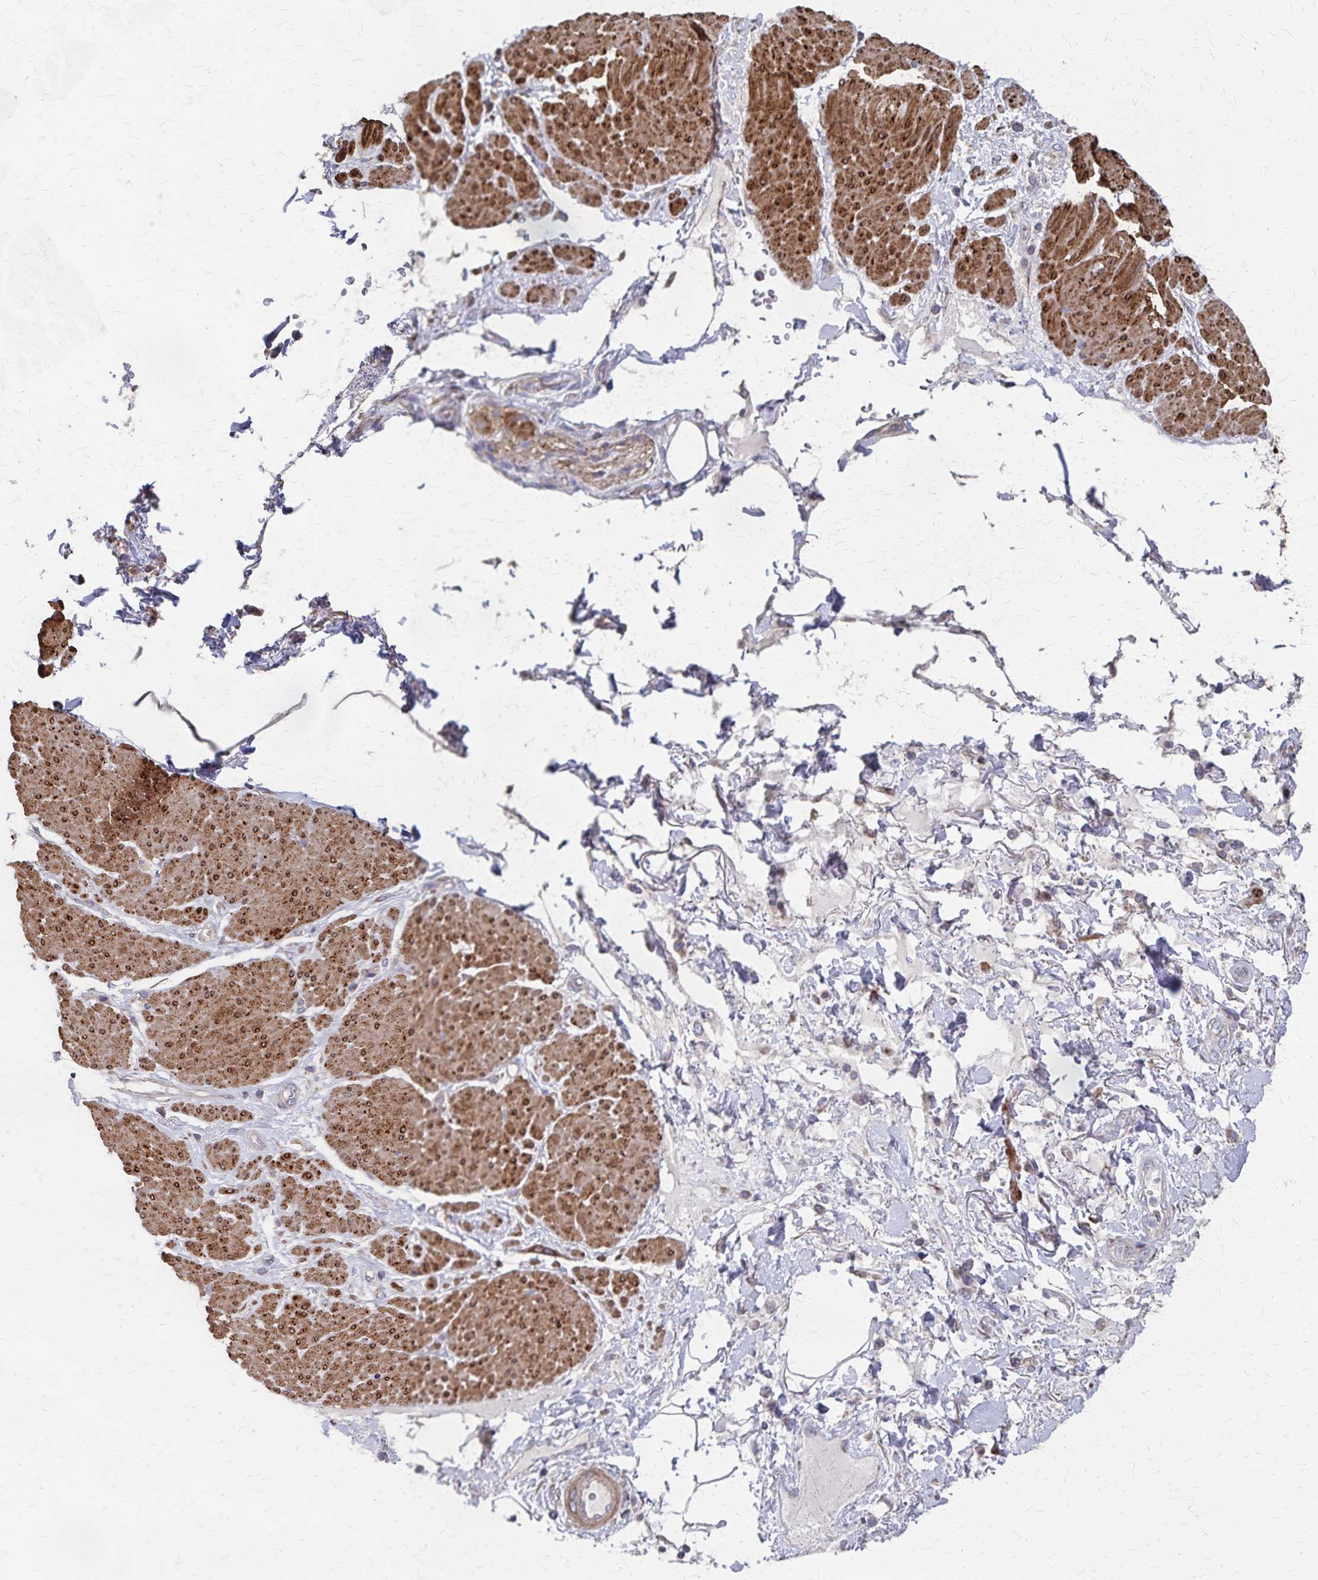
{"staining": {"intensity": "negative", "quantity": "none", "location": "none"}, "tissue": "adipose tissue", "cell_type": "Adipocytes", "image_type": "normal", "snomed": [{"axis": "morphology", "description": "Normal tissue, NOS"}, {"axis": "topography", "description": "Vagina"}, {"axis": "topography", "description": "Peripheral nerve tissue"}], "caption": "IHC image of normal human adipose tissue stained for a protein (brown), which shows no expression in adipocytes. (Immunohistochemistry, brightfield microscopy, high magnification).", "gene": "PGAP2", "patient": {"sex": "female", "age": 71}}